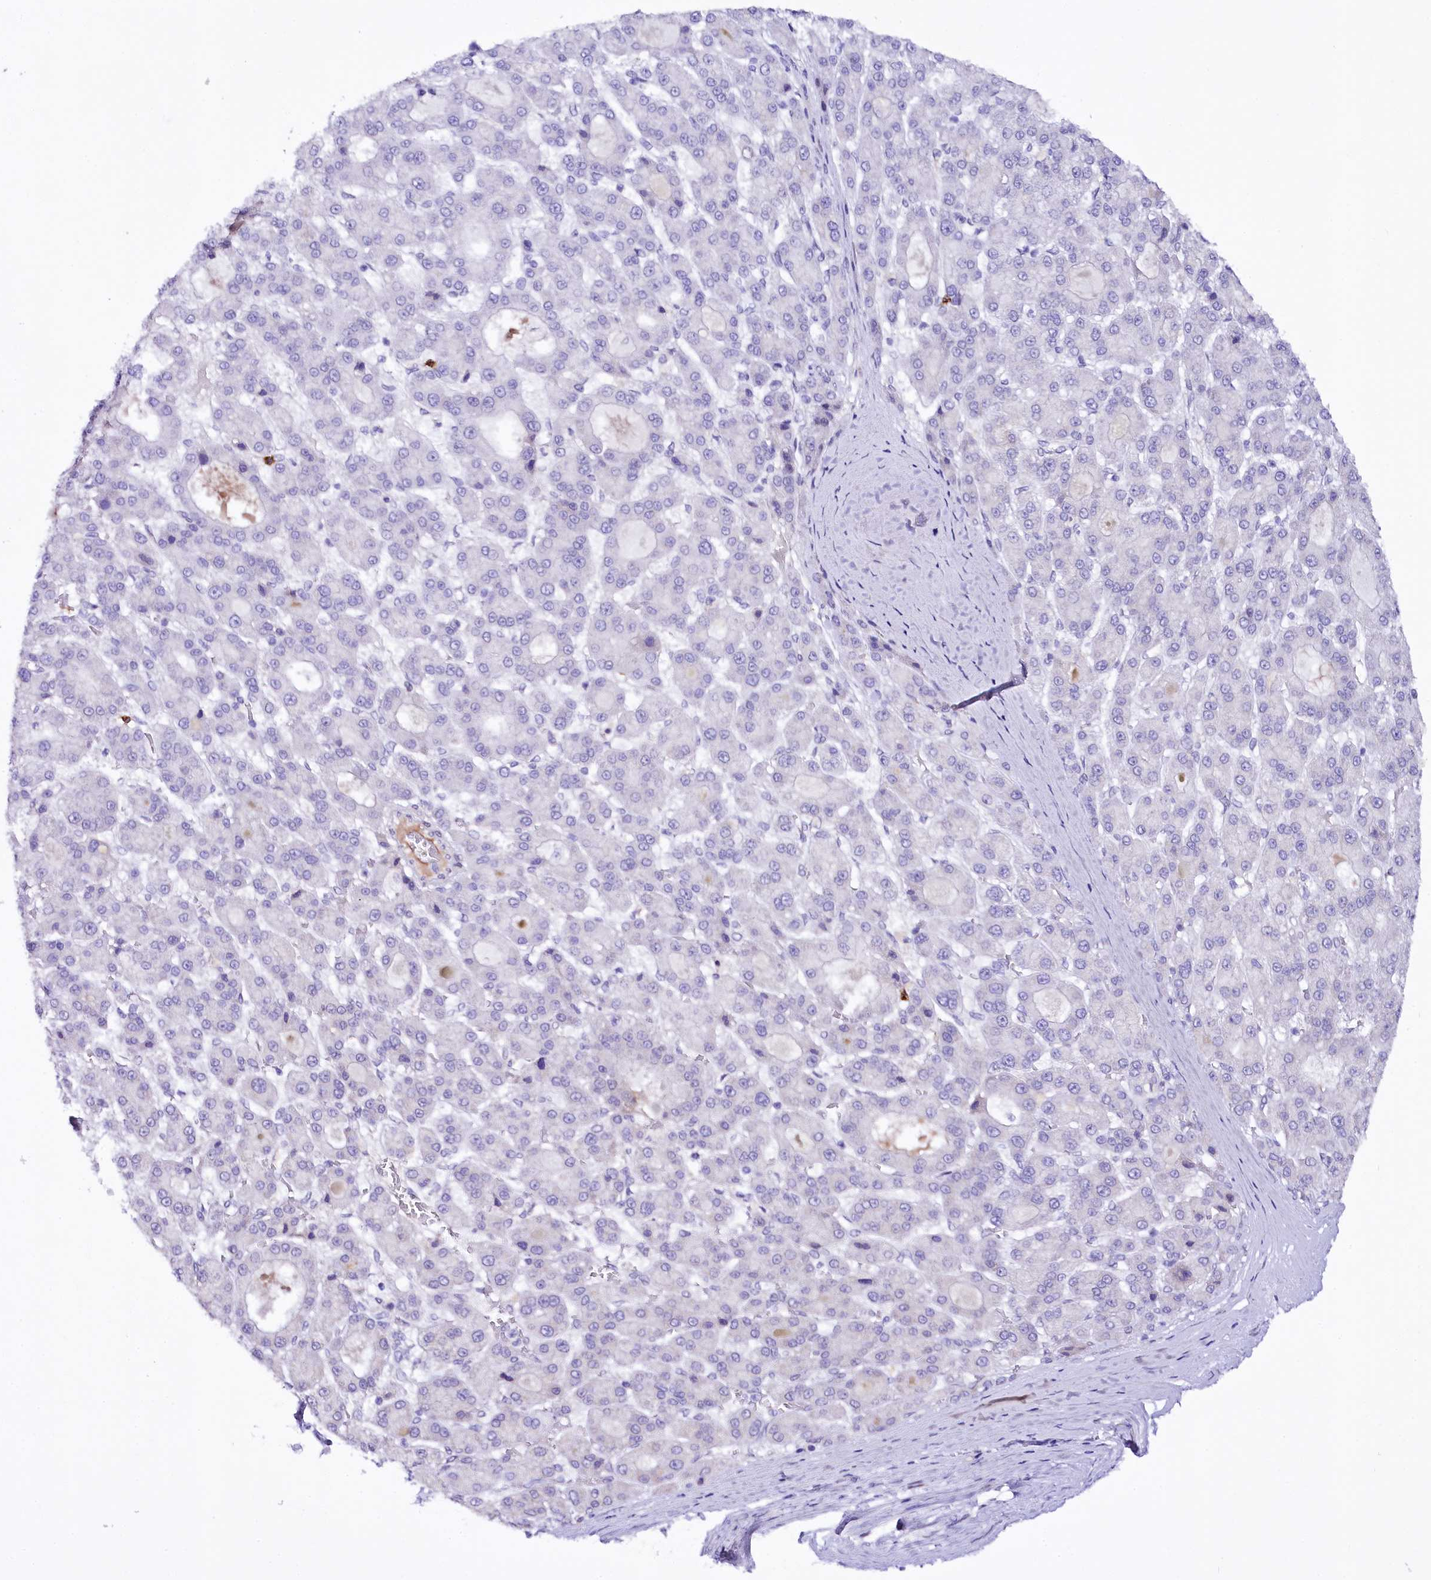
{"staining": {"intensity": "negative", "quantity": "none", "location": "none"}, "tissue": "liver cancer", "cell_type": "Tumor cells", "image_type": "cancer", "snomed": [{"axis": "morphology", "description": "Carcinoma, Hepatocellular, NOS"}, {"axis": "topography", "description": "Liver"}], "caption": "IHC histopathology image of liver cancer (hepatocellular carcinoma) stained for a protein (brown), which displays no expression in tumor cells. (DAB (3,3'-diaminobenzidine) IHC with hematoxylin counter stain).", "gene": "ZNF226", "patient": {"sex": "male", "age": 70}}